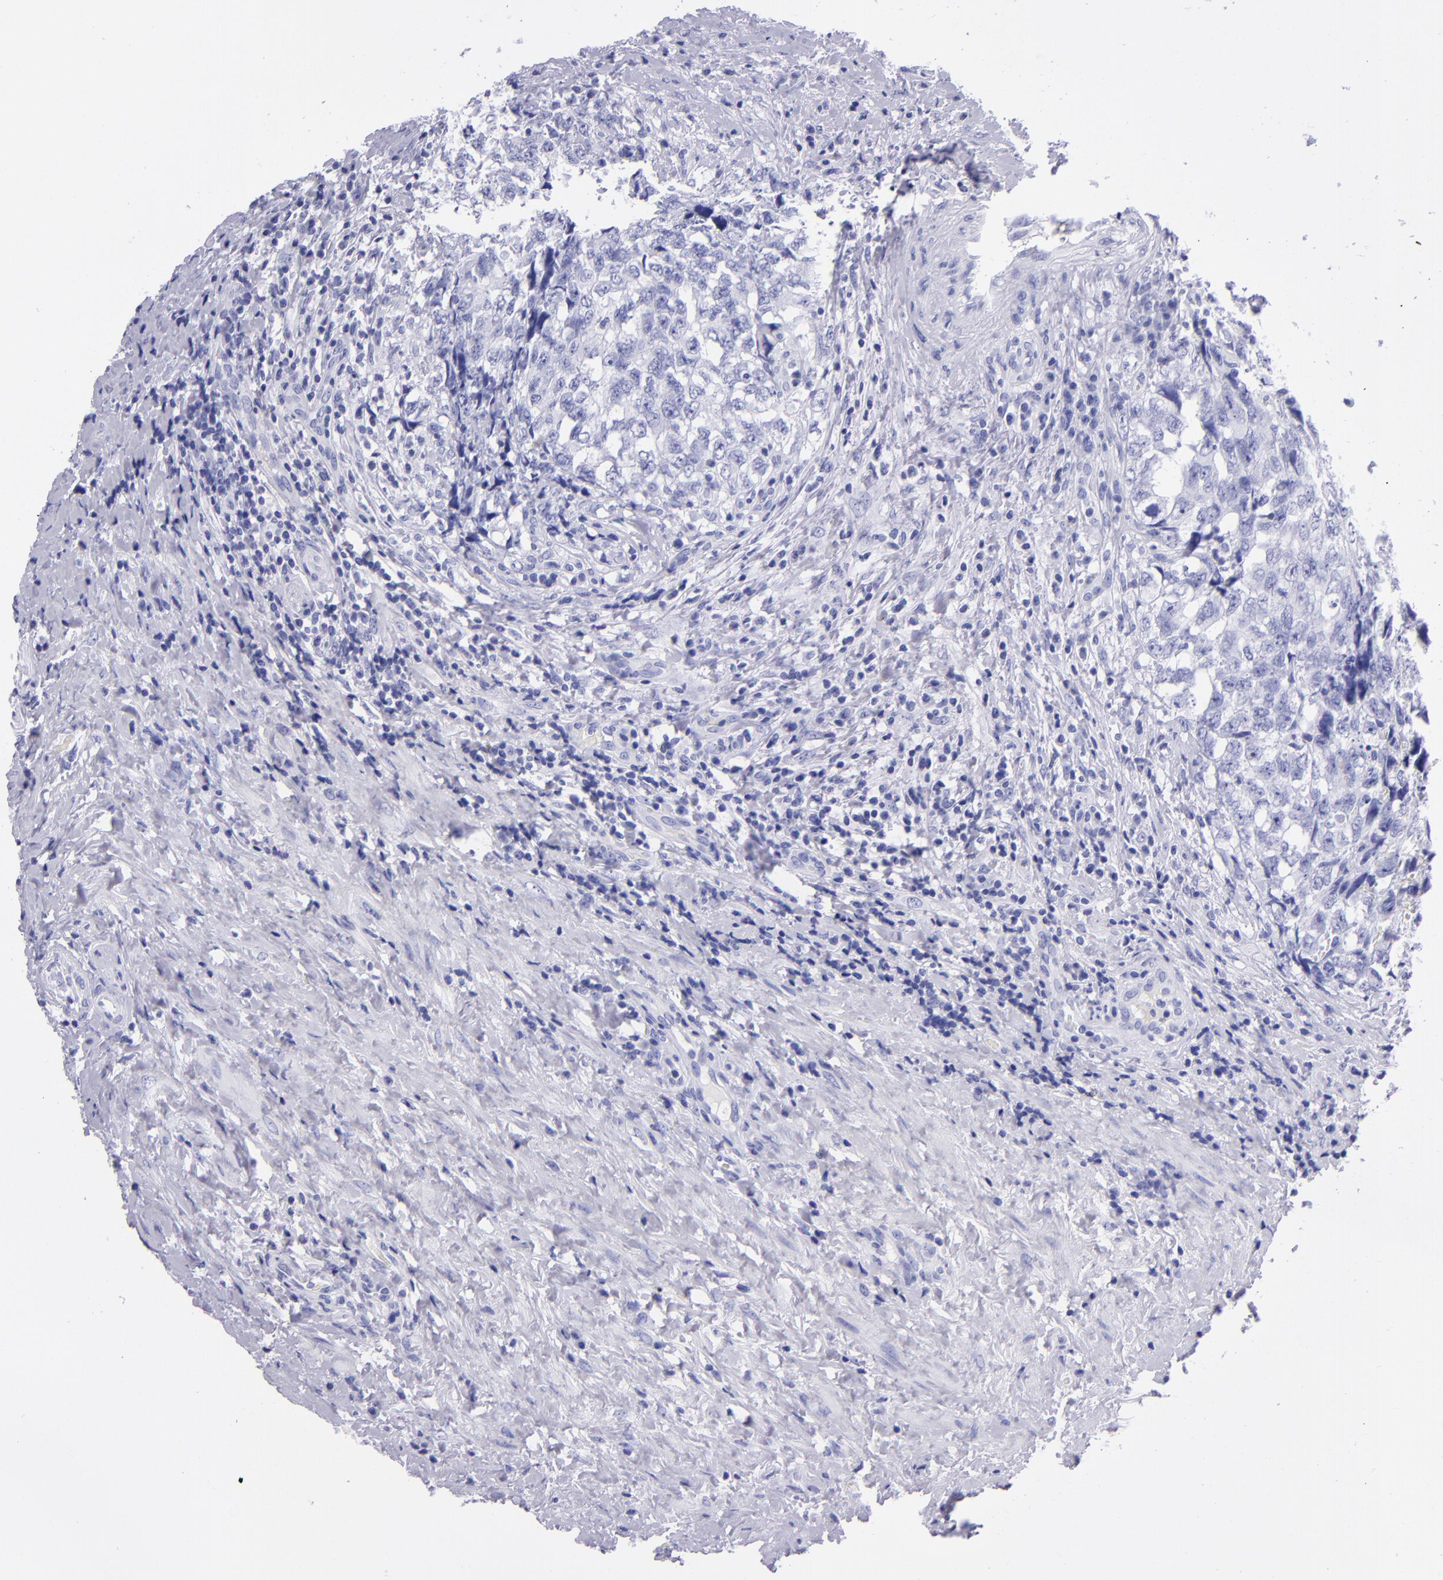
{"staining": {"intensity": "negative", "quantity": "none", "location": "none"}, "tissue": "testis cancer", "cell_type": "Tumor cells", "image_type": "cancer", "snomed": [{"axis": "morphology", "description": "Carcinoma, Embryonal, NOS"}, {"axis": "topography", "description": "Testis"}], "caption": "Immunohistochemistry (IHC) micrograph of neoplastic tissue: testis cancer stained with DAB (3,3'-diaminobenzidine) displays no significant protein staining in tumor cells.", "gene": "TYRP1", "patient": {"sex": "male", "age": 31}}